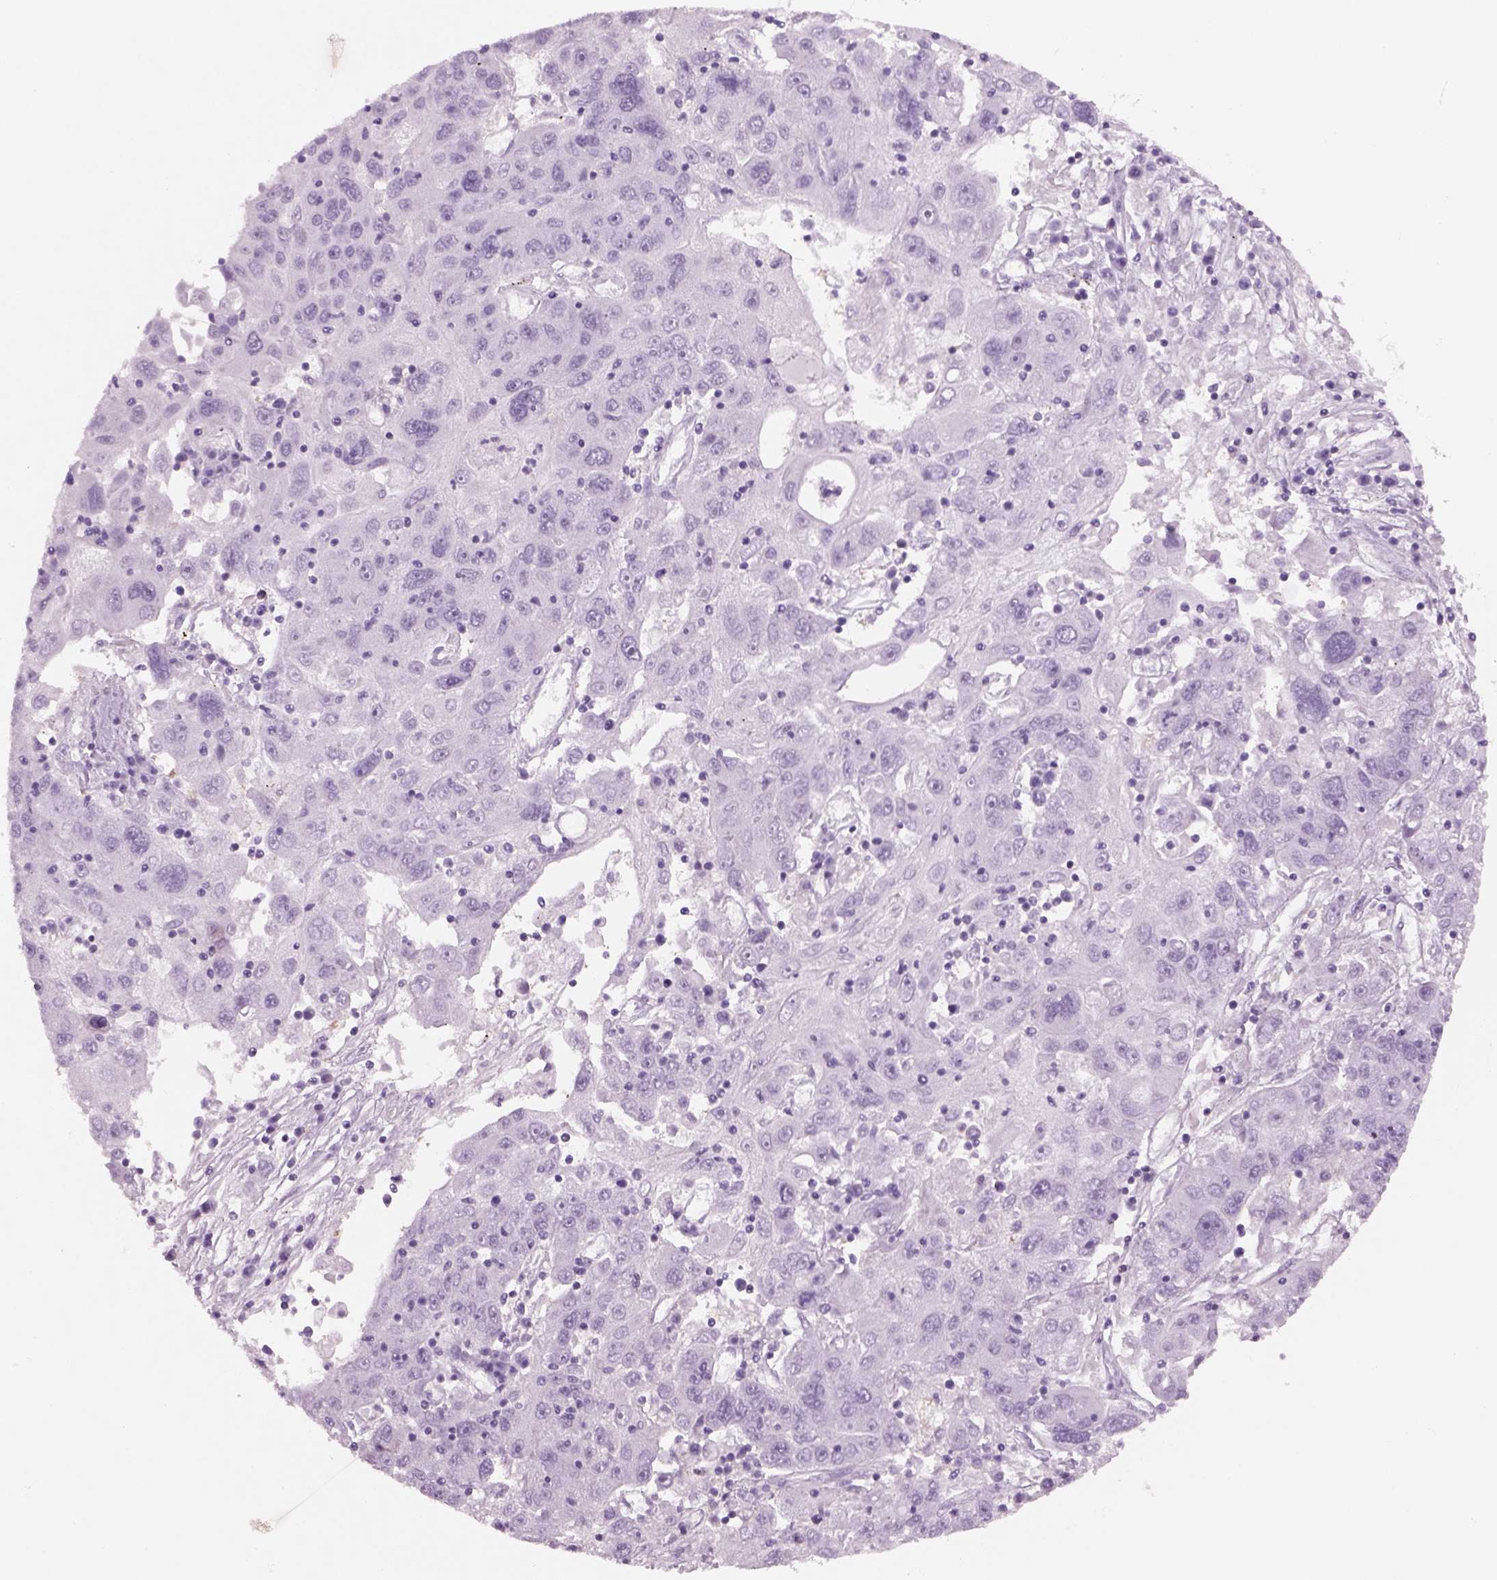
{"staining": {"intensity": "negative", "quantity": "none", "location": "none"}, "tissue": "stomach cancer", "cell_type": "Tumor cells", "image_type": "cancer", "snomed": [{"axis": "morphology", "description": "Adenocarcinoma, NOS"}, {"axis": "topography", "description": "Stomach"}], "caption": "Immunohistochemistry of stomach cancer (adenocarcinoma) shows no positivity in tumor cells.", "gene": "SLC1A7", "patient": {"sex": "male", "age": 56}}